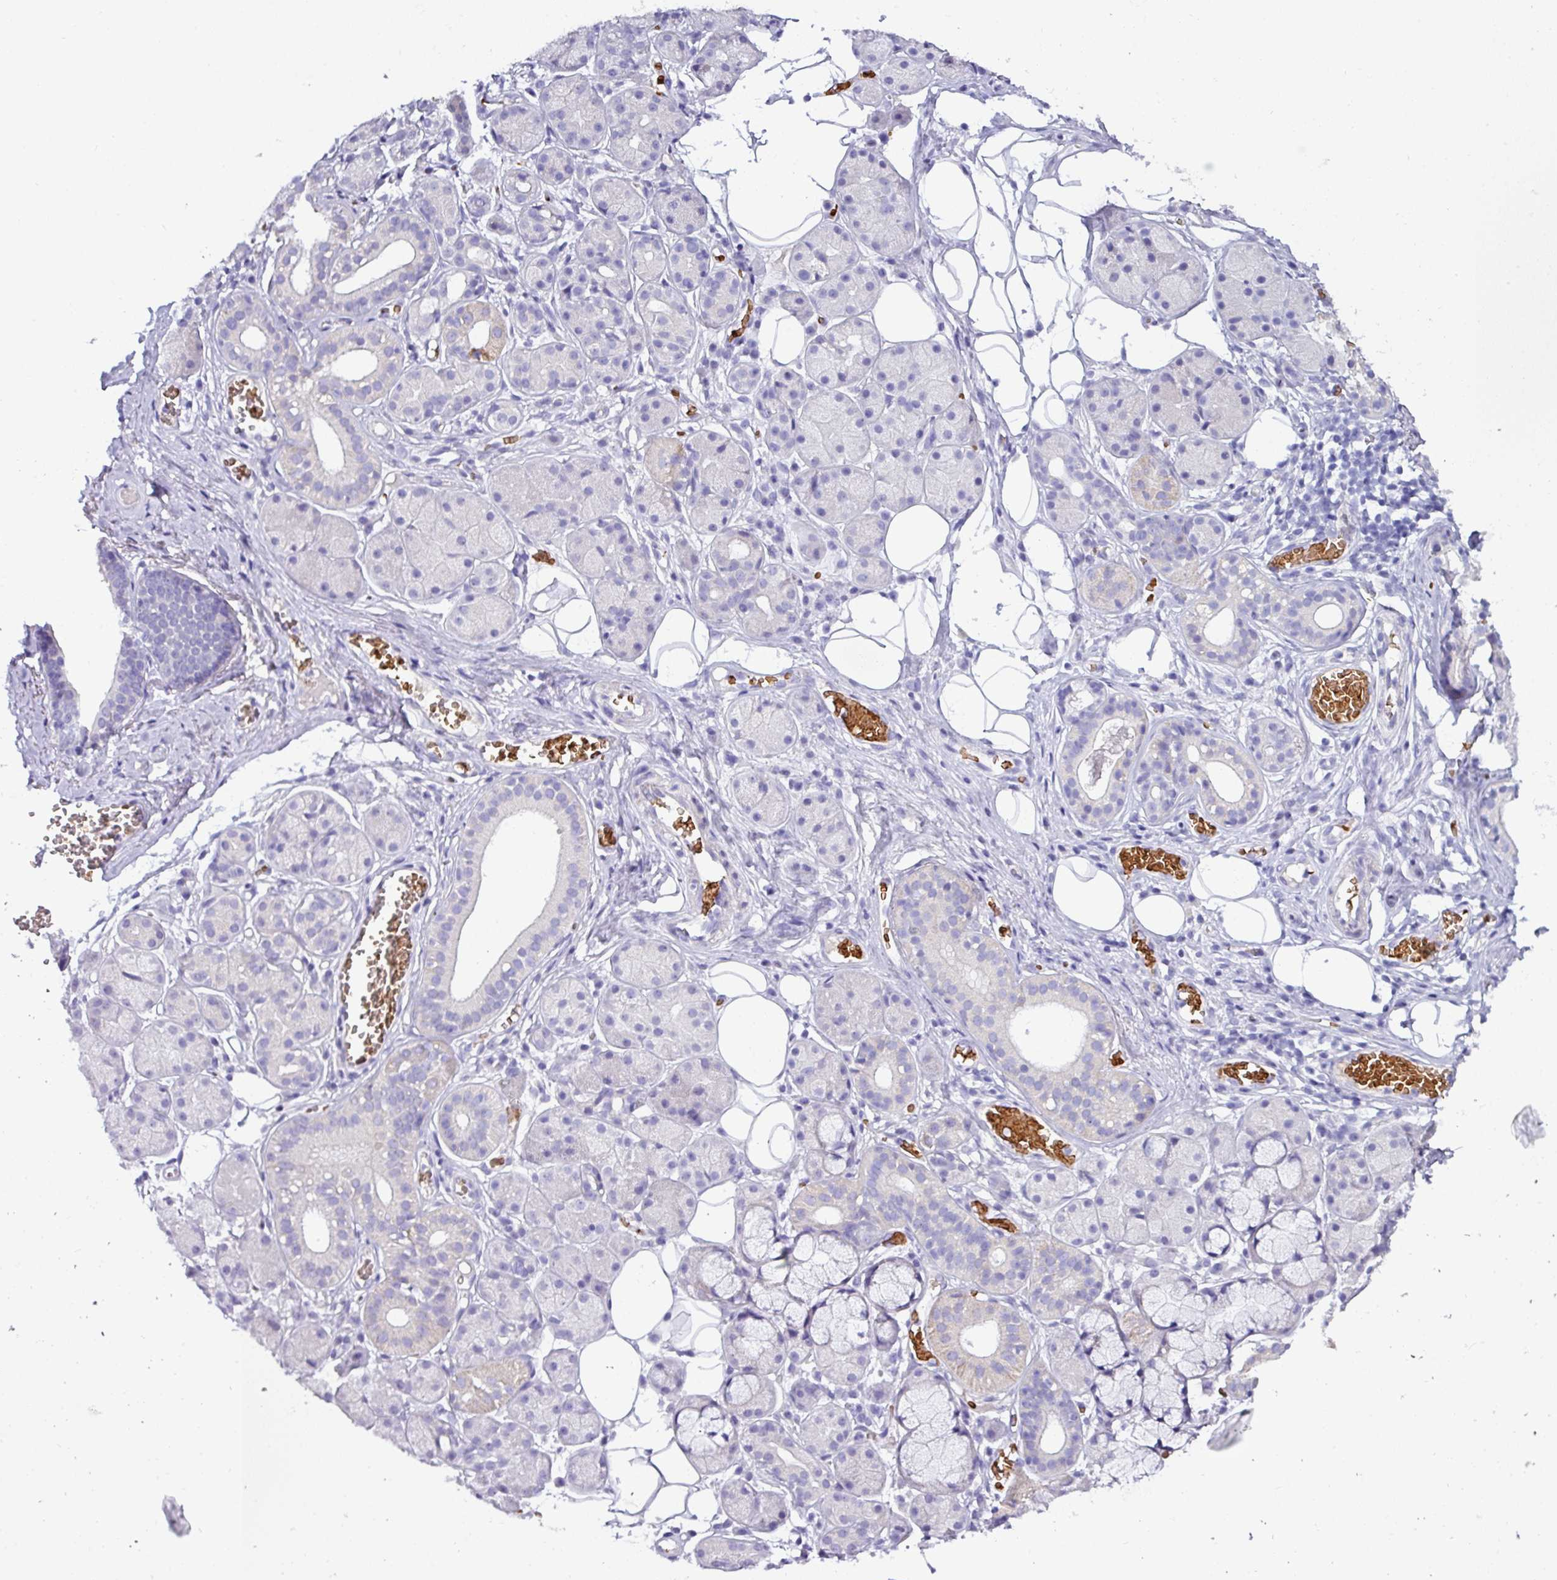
{"staining": {"intensity": "moderate", "quantity": "<25%", "location": "cytoplasmic/membranous"}, "tissue": "salivary gland", "cell_type": "Glandular cells", "image_type": "normal", "snomed": [{"axis": "morphology", "description": "Squamous cell carcinoma, NOS"}, {"axis": "topography", "description": "Skin"}, {"axis": "topography", "description": "Head-Neck"}], "caption": "Immunohistochemical staining of normal human salivary gland demonstrates moderate cytoplasmic/membranous protein expression in about <25% of glandular cells. The protein of interest is stained brown, and the nuclei are stained in blue (DAB IHC with brightfield microscopy, high magnification).", "gene": "NAPSA", "patient": {"sex": "male", "age": 80}}